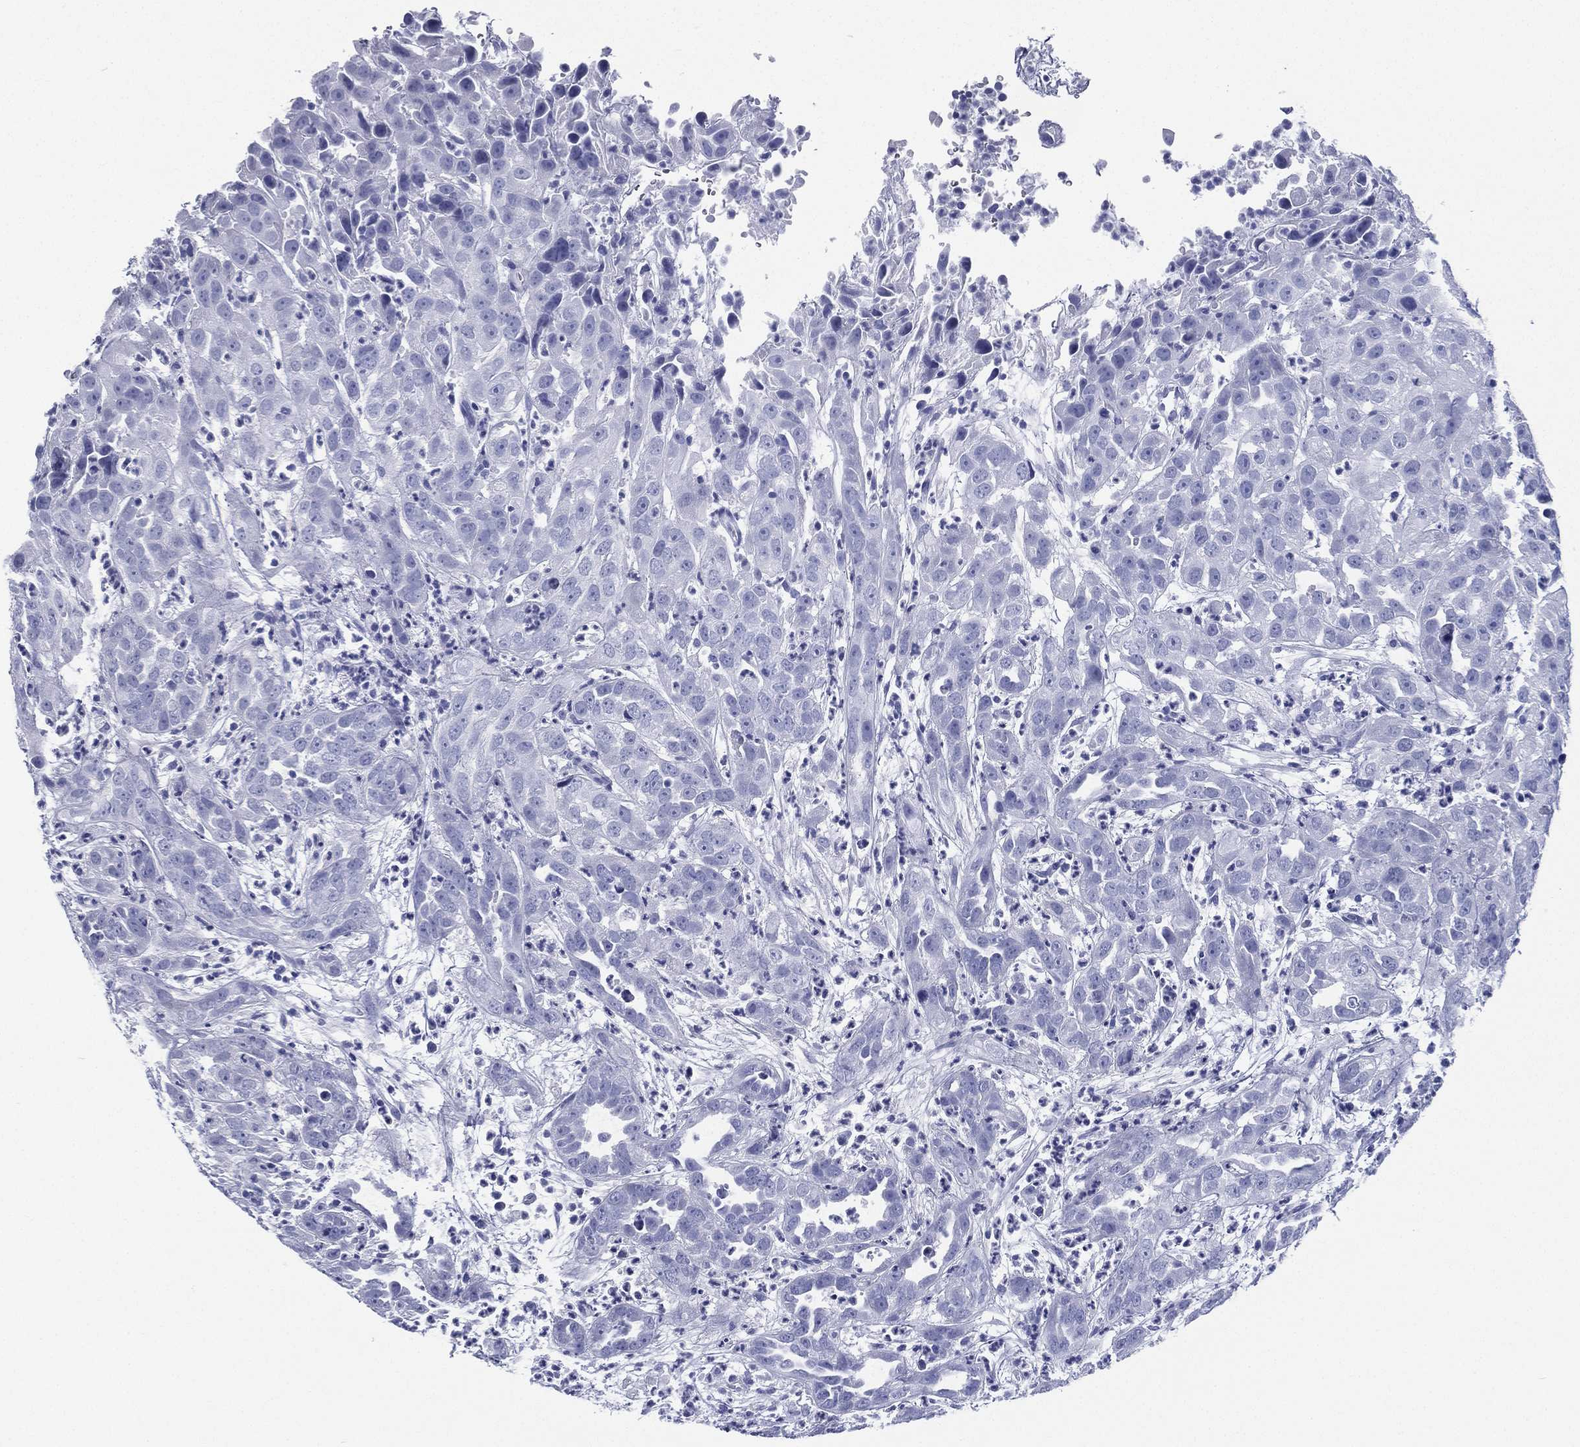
{"staining": {"intensity": "negative", "quantity": "none", "location": "none"}, "tissue": "urothelial cancer", "cell_type": "Tumor cells", "image_type": "cancer", "snomed": [{"axis": "morphology", "description": "Urothelial carcinoma, High grade"}, {"axis": "topography", "description": "Urinary bladder"}], "caption": "Tumor cells are negative for protein expression in human urothelial carcinoma (high-grade).", "gene": "RSPH4A", "patient": {"sex": "female", "age": 41}}